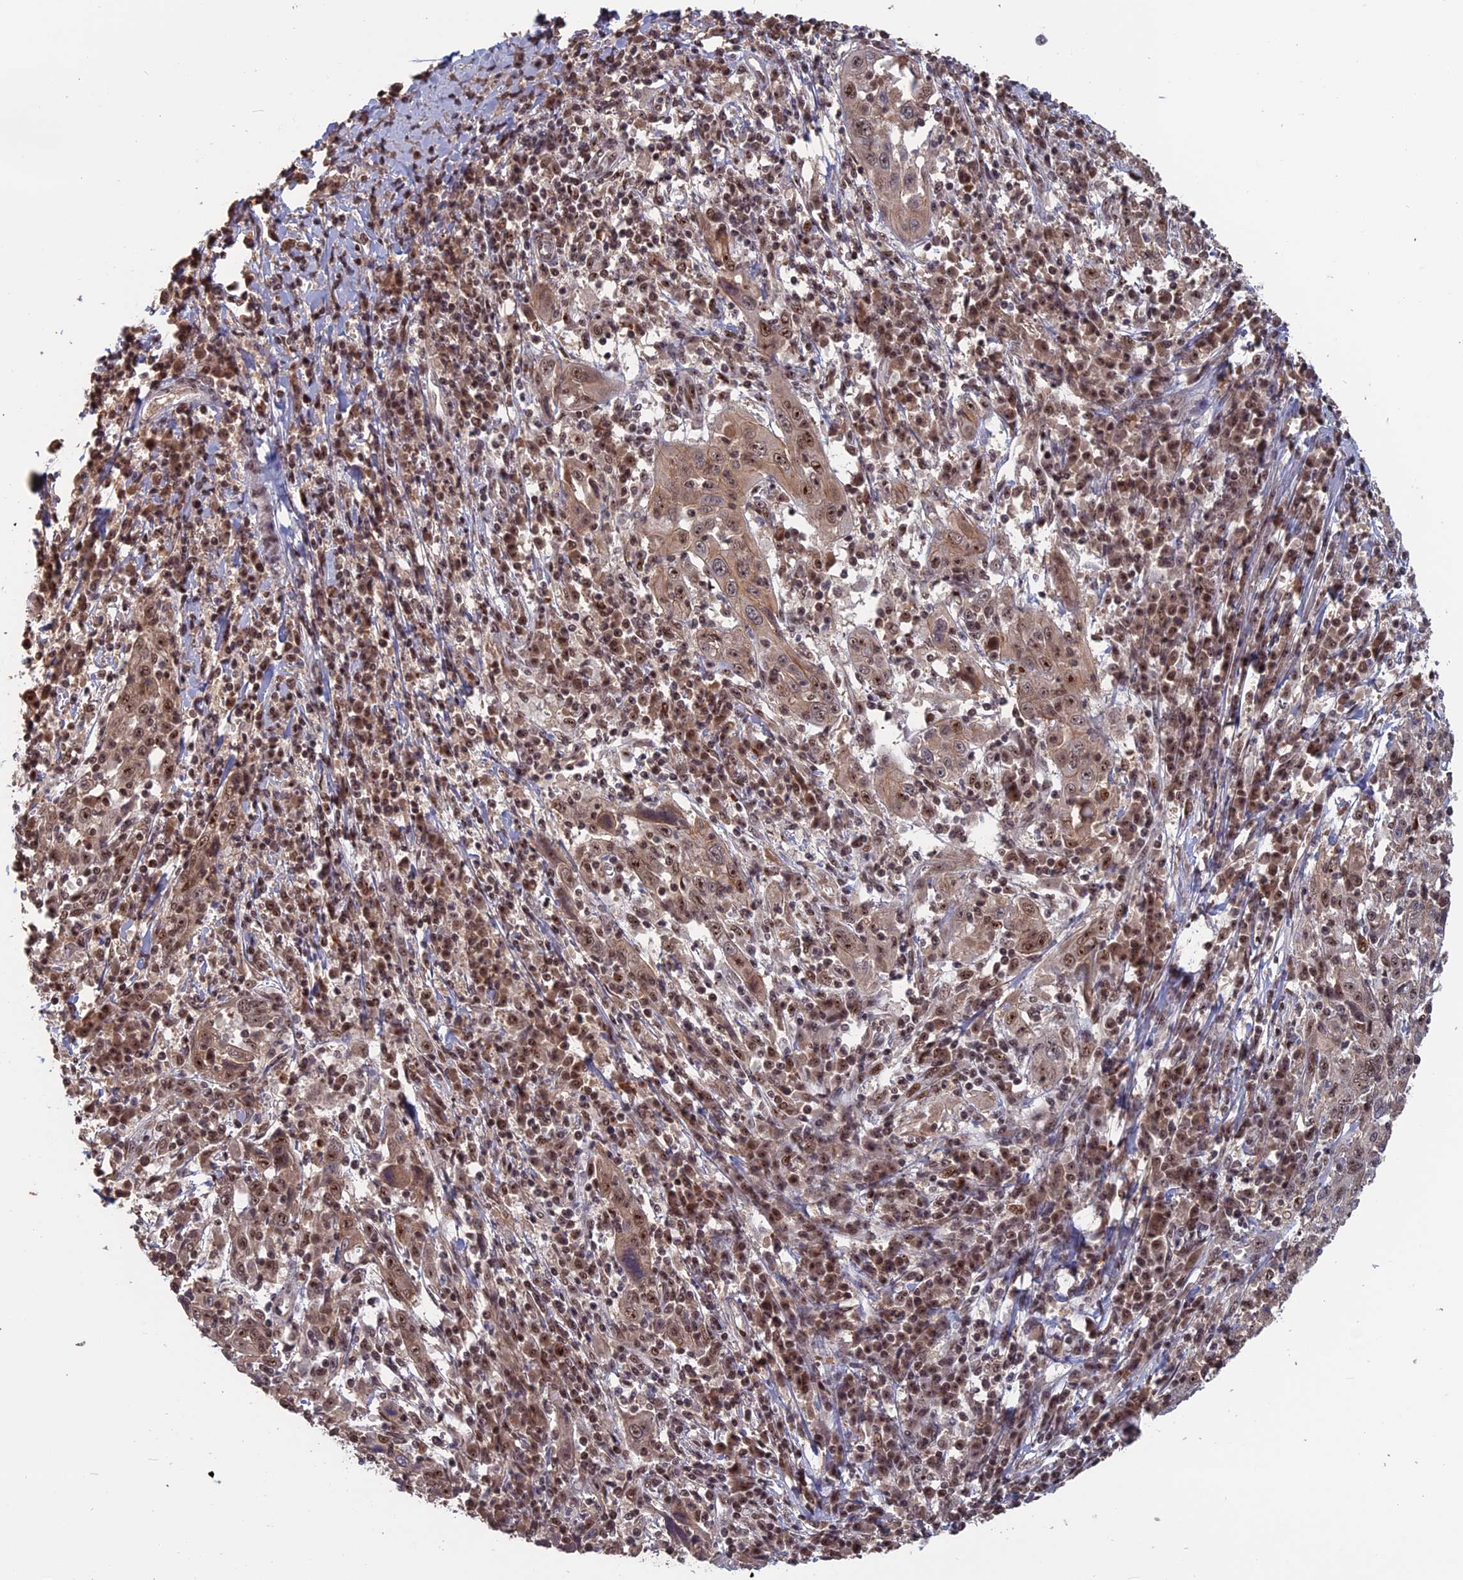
{"staining": {"intensity": "moderate", "quantity": ">75%", "location": "nuclear"}, "tissue": "cervical cancer", "cell_type": "Tumor cells", "image_type": "cancer", "snomed": [{"axis": "morphology", "description": "Squamous cell carcinoma, NOS"}, {"axis": "topography", "description": "Cervix"}], "caption": "This histopathology image displays immunohistochemistry staining of human cervical cancer, with medium moderate nuclear expression in about >75% of tumor cells.", "gene": "CACTIN", "patient": {"sex": "female", "age": 46}}